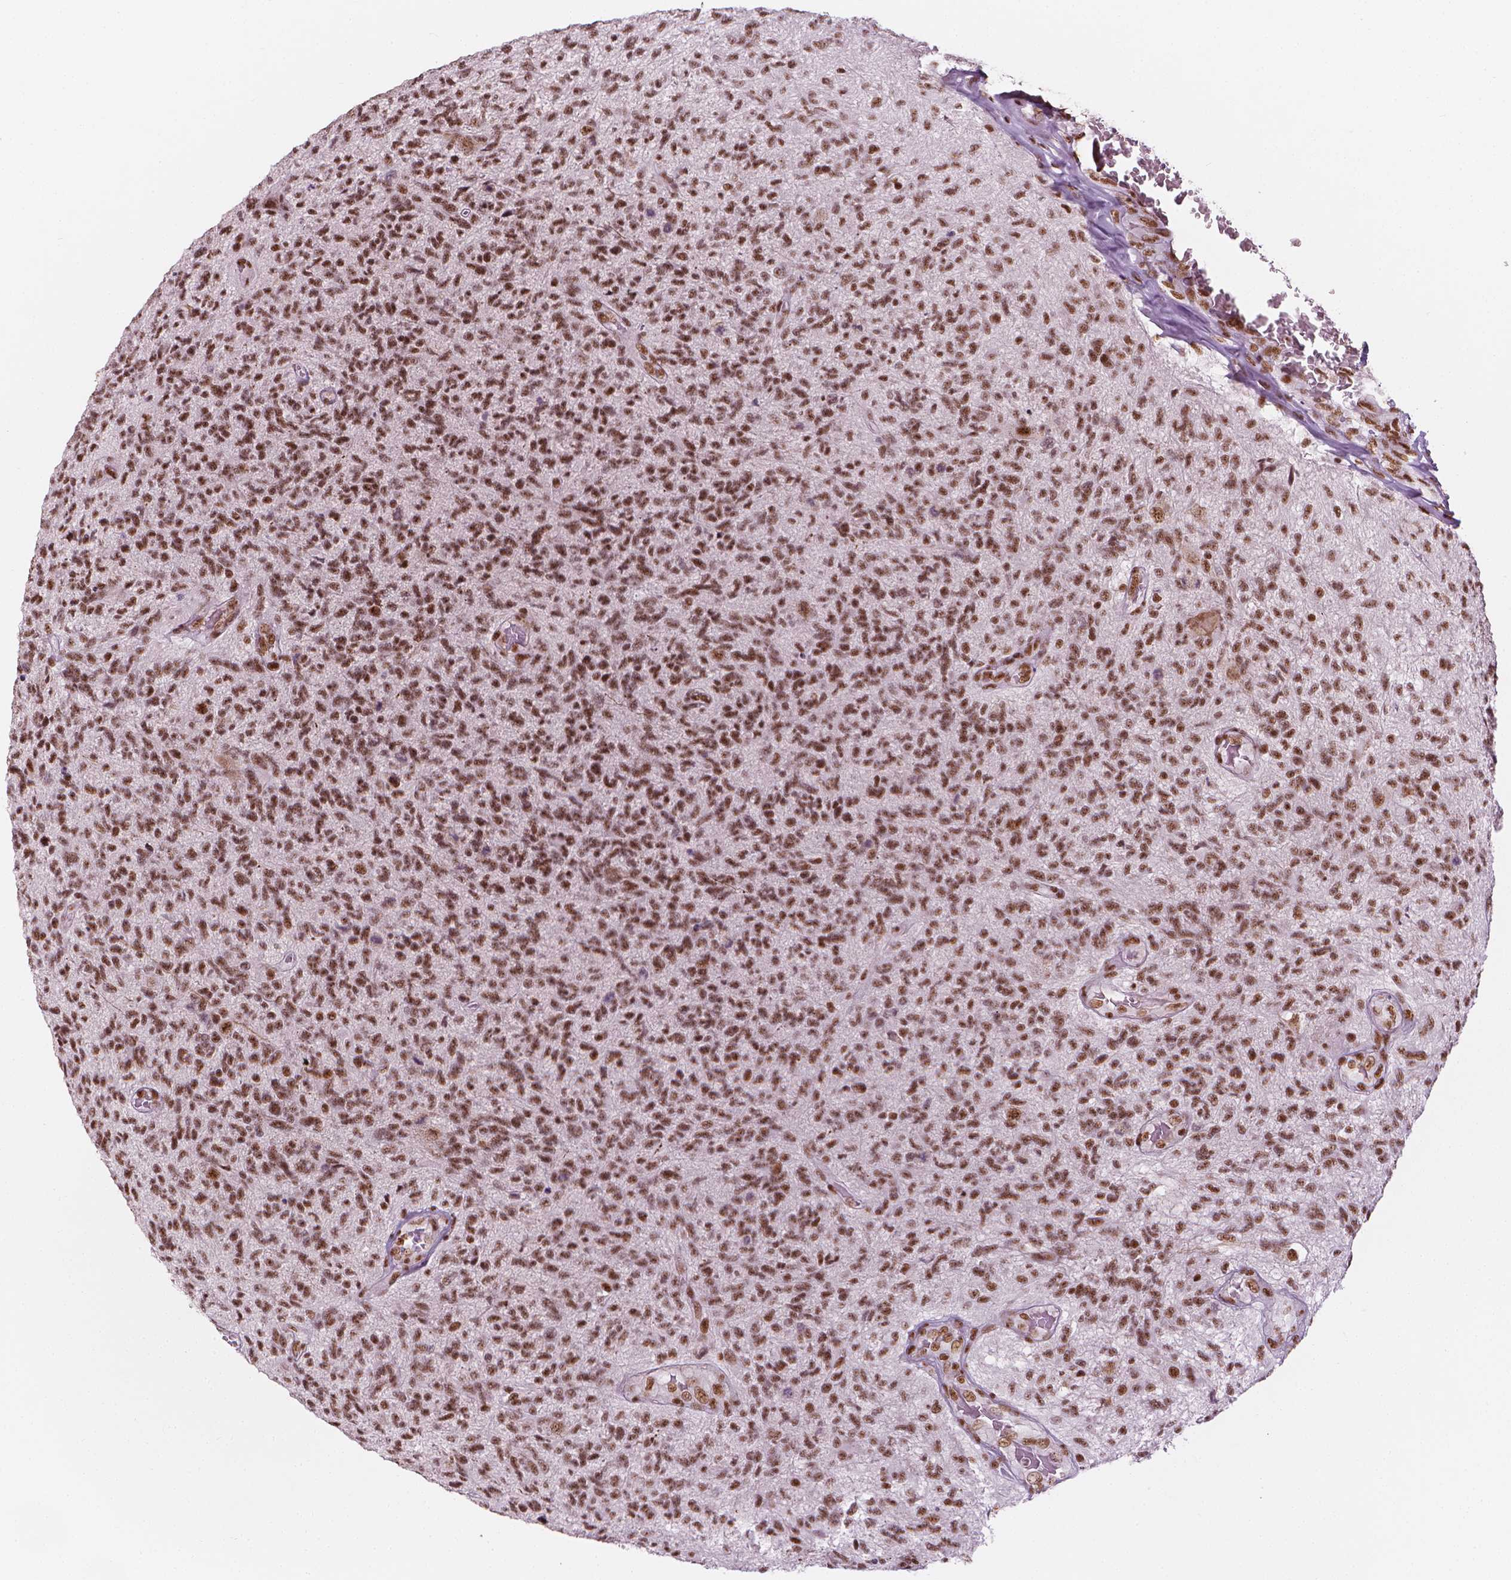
{"staining": {"intensity": "moderate", "quantity": ">75%", "location": "nuclear"}, "tissue": "glioma", "cell_type": "Tumor cells", "image_type": "cancer", "snomed": [{"axis": "morphology", "description": "Glioma, malignant, High grade"}, {"axis": "topography", "description": "Brain"}], "caption": "Human high-grade glioma (malignant) stained with a brown dye reveals moderate nuclear positive staining in about >75% of tumor cells.", "gene": "ELF2", "patient": {"sex": "male", "age": 56}}